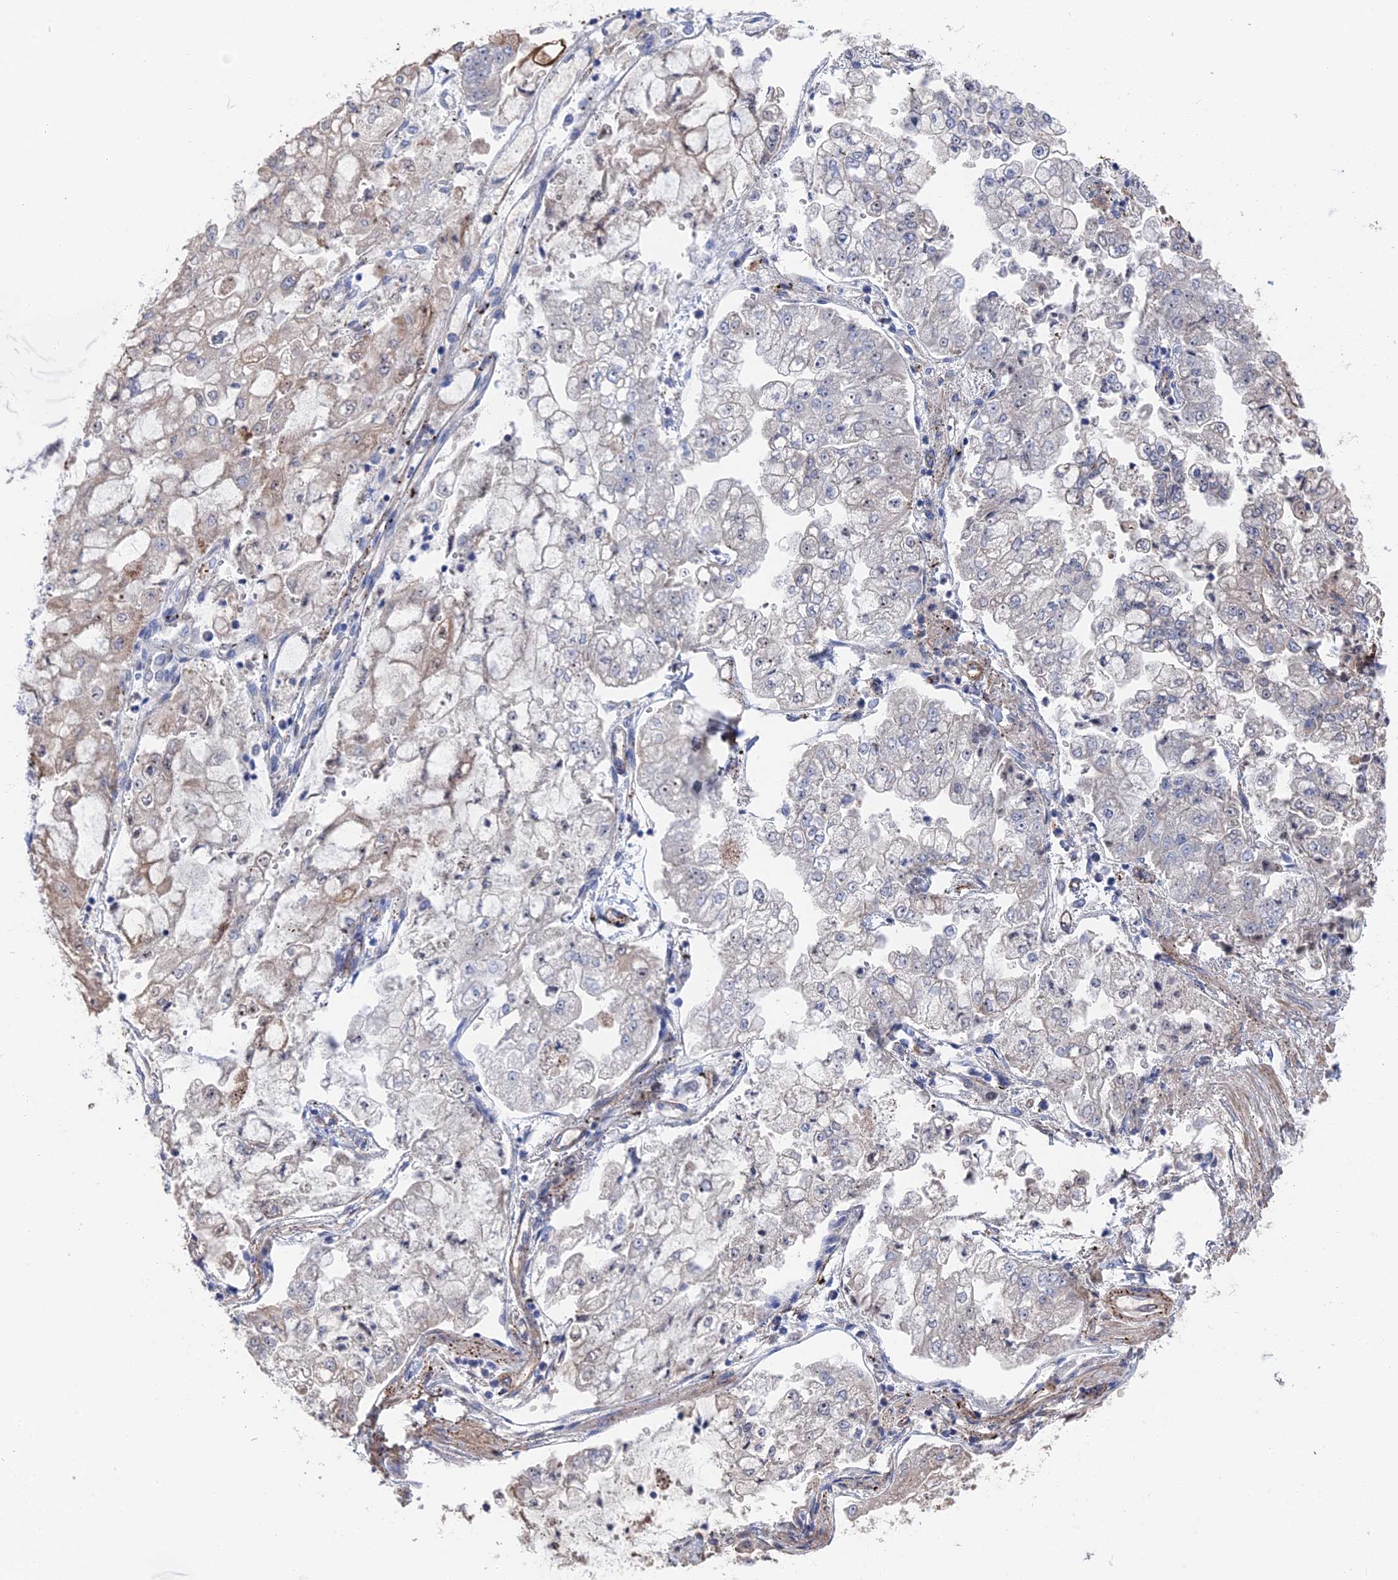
{"staining": {"intensity": "negative", "quantity": "none", "location": "none"}, "tissue": "stomach cancer", "cell_type": "Tumor cells", "image_type": "cancer", "snomed": [{"axis": "morphology", "description": "Adenocarcinoma, NOS"}, {"axis": "topography", "description": "Stomach"}], "caption": "The histopathology image demonstrates no significant expression in tumor cells of stomach cancer (adenocarcinoma).", "gene": "MTHFSD", "patient": {"sex": "male", "age": 76}}